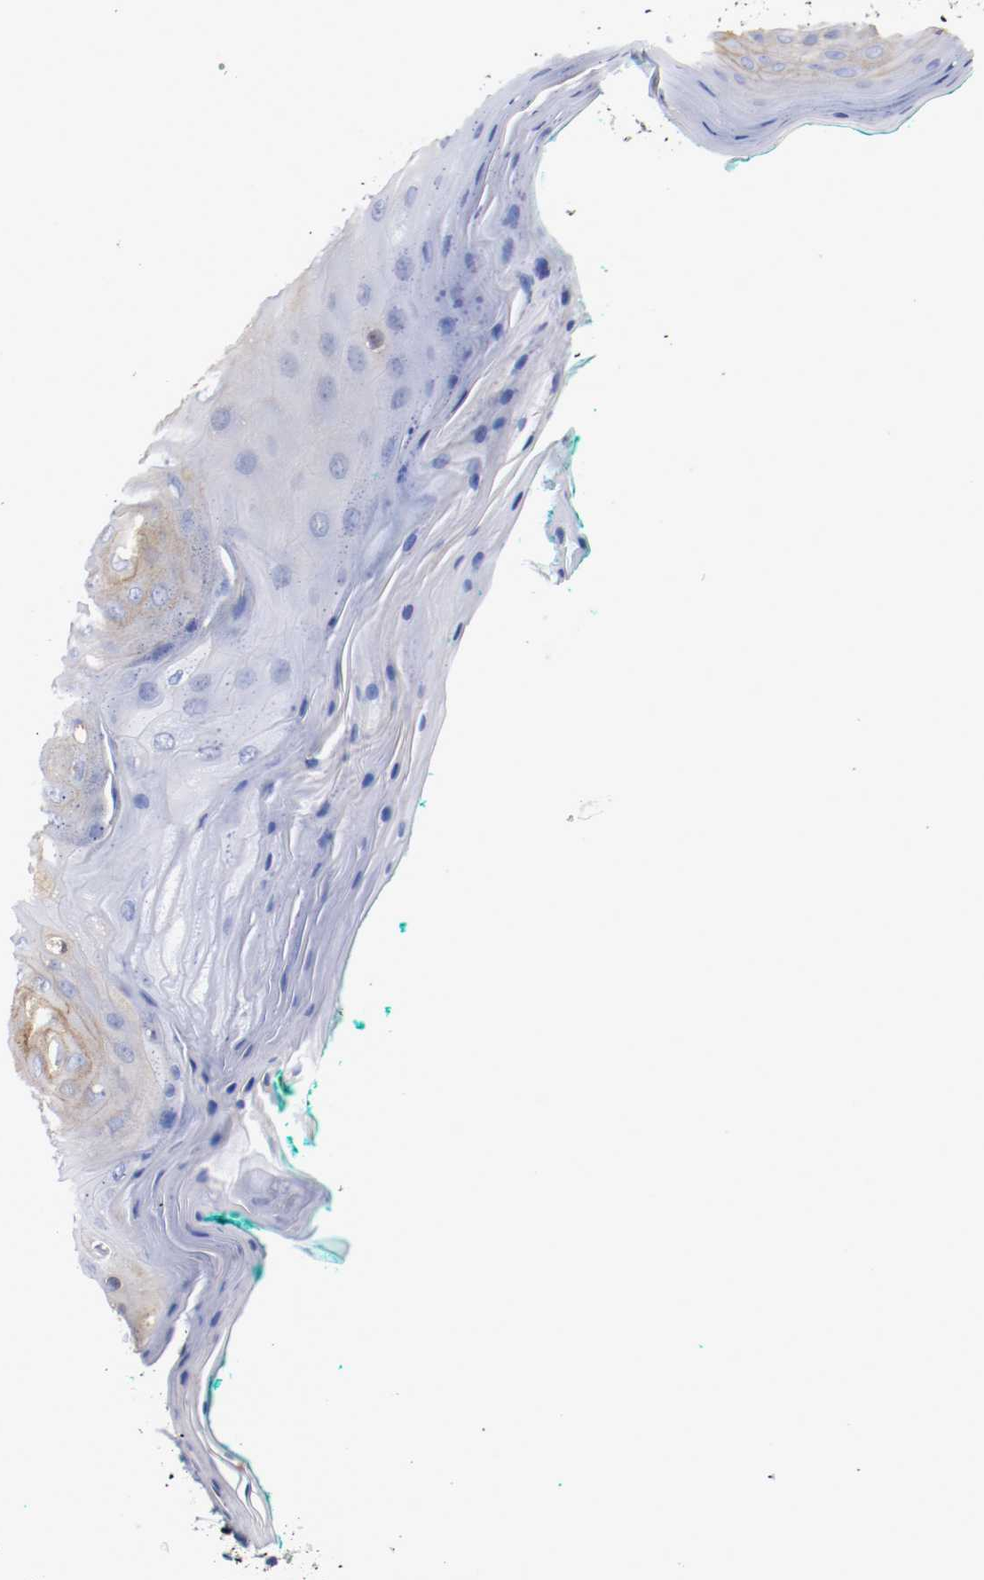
{"staining": {"intensity": "moderate", "quantity": "25%-75%", "location": "cytoplasmic/membranous"}, "tissue": "oral mucosa", "cell_type": "Squamous epithelial cells", "image_type": "normal", "snomed": [{"axis": "morphology", "description": "Normal tissue, NOS"}, {"axis": "morphology", "description": "Squamous cell carcinoma, NOS"}, {"axis": "topography", "description": "Skeletal muscle"}, {"axis": "topography", "description": "Oral tissue"}, {"axis": "topography", "description": "Head-Neck"}], "caption": "Oral mucosa stained for a protein demonstrates moderate cytoplasmic/membranous positivity in squamous epithelial cells. (DAB IHC with brightfield microscopy, high magnification).", "gene": "FGFBP1", "patient": {"sex": "female", "age": 84}}